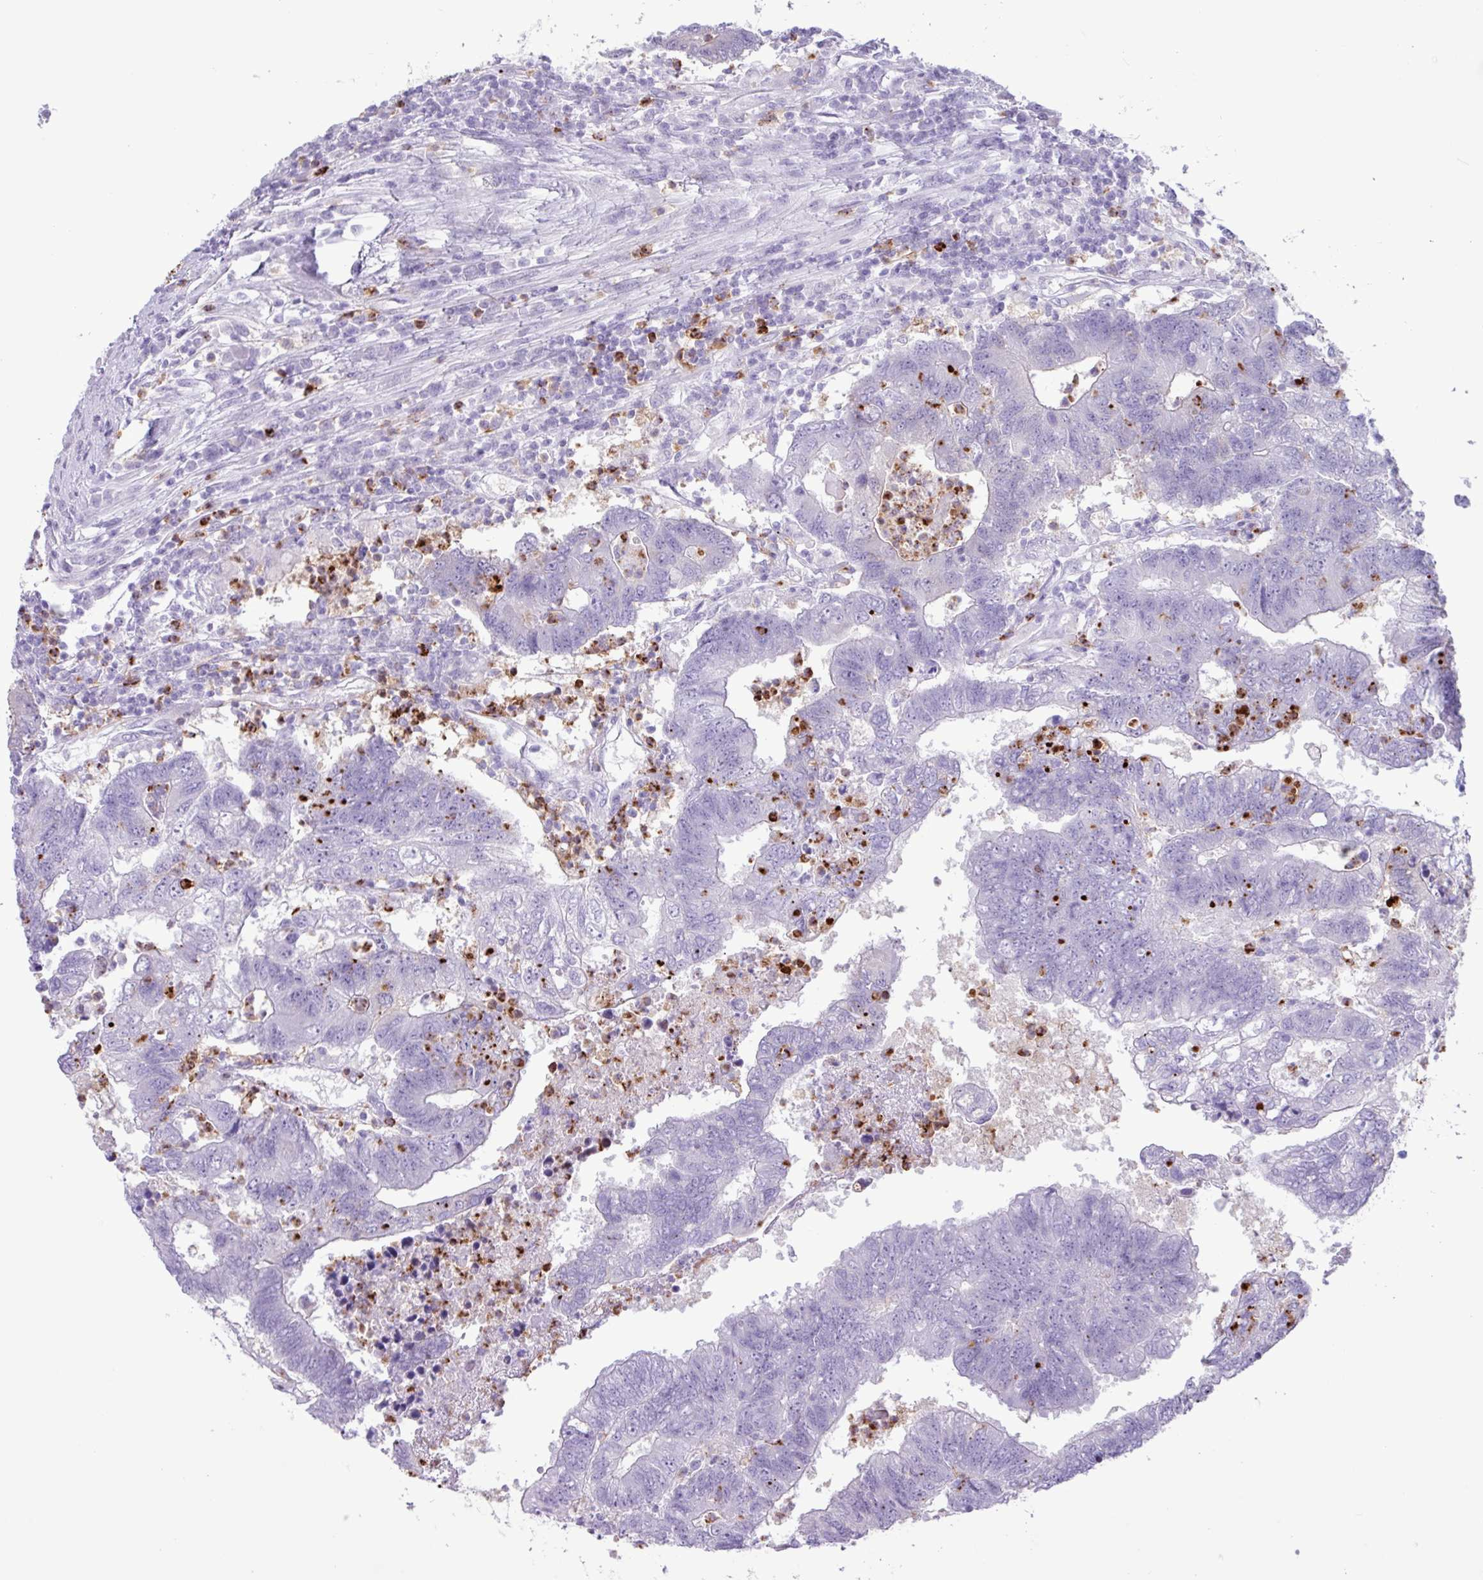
{"staining": {"intensity": "negative", "quantity": "none", "location": "none"}, "tissue": "colorectal cancer", "cell_type": "Tumor cells", "image_type": "cancer", "snomed": [{"axis": "morphology", "description": "Adenocarcinoma, NOS"}, {"axis": "topography", "description": "Colon"}], "caption": "Tumor cells are negative for protein expression in human adenocarcinoma (colorectal).", "gene": "TMEM178A", "patient": {"sex": "female", "age": 48}}